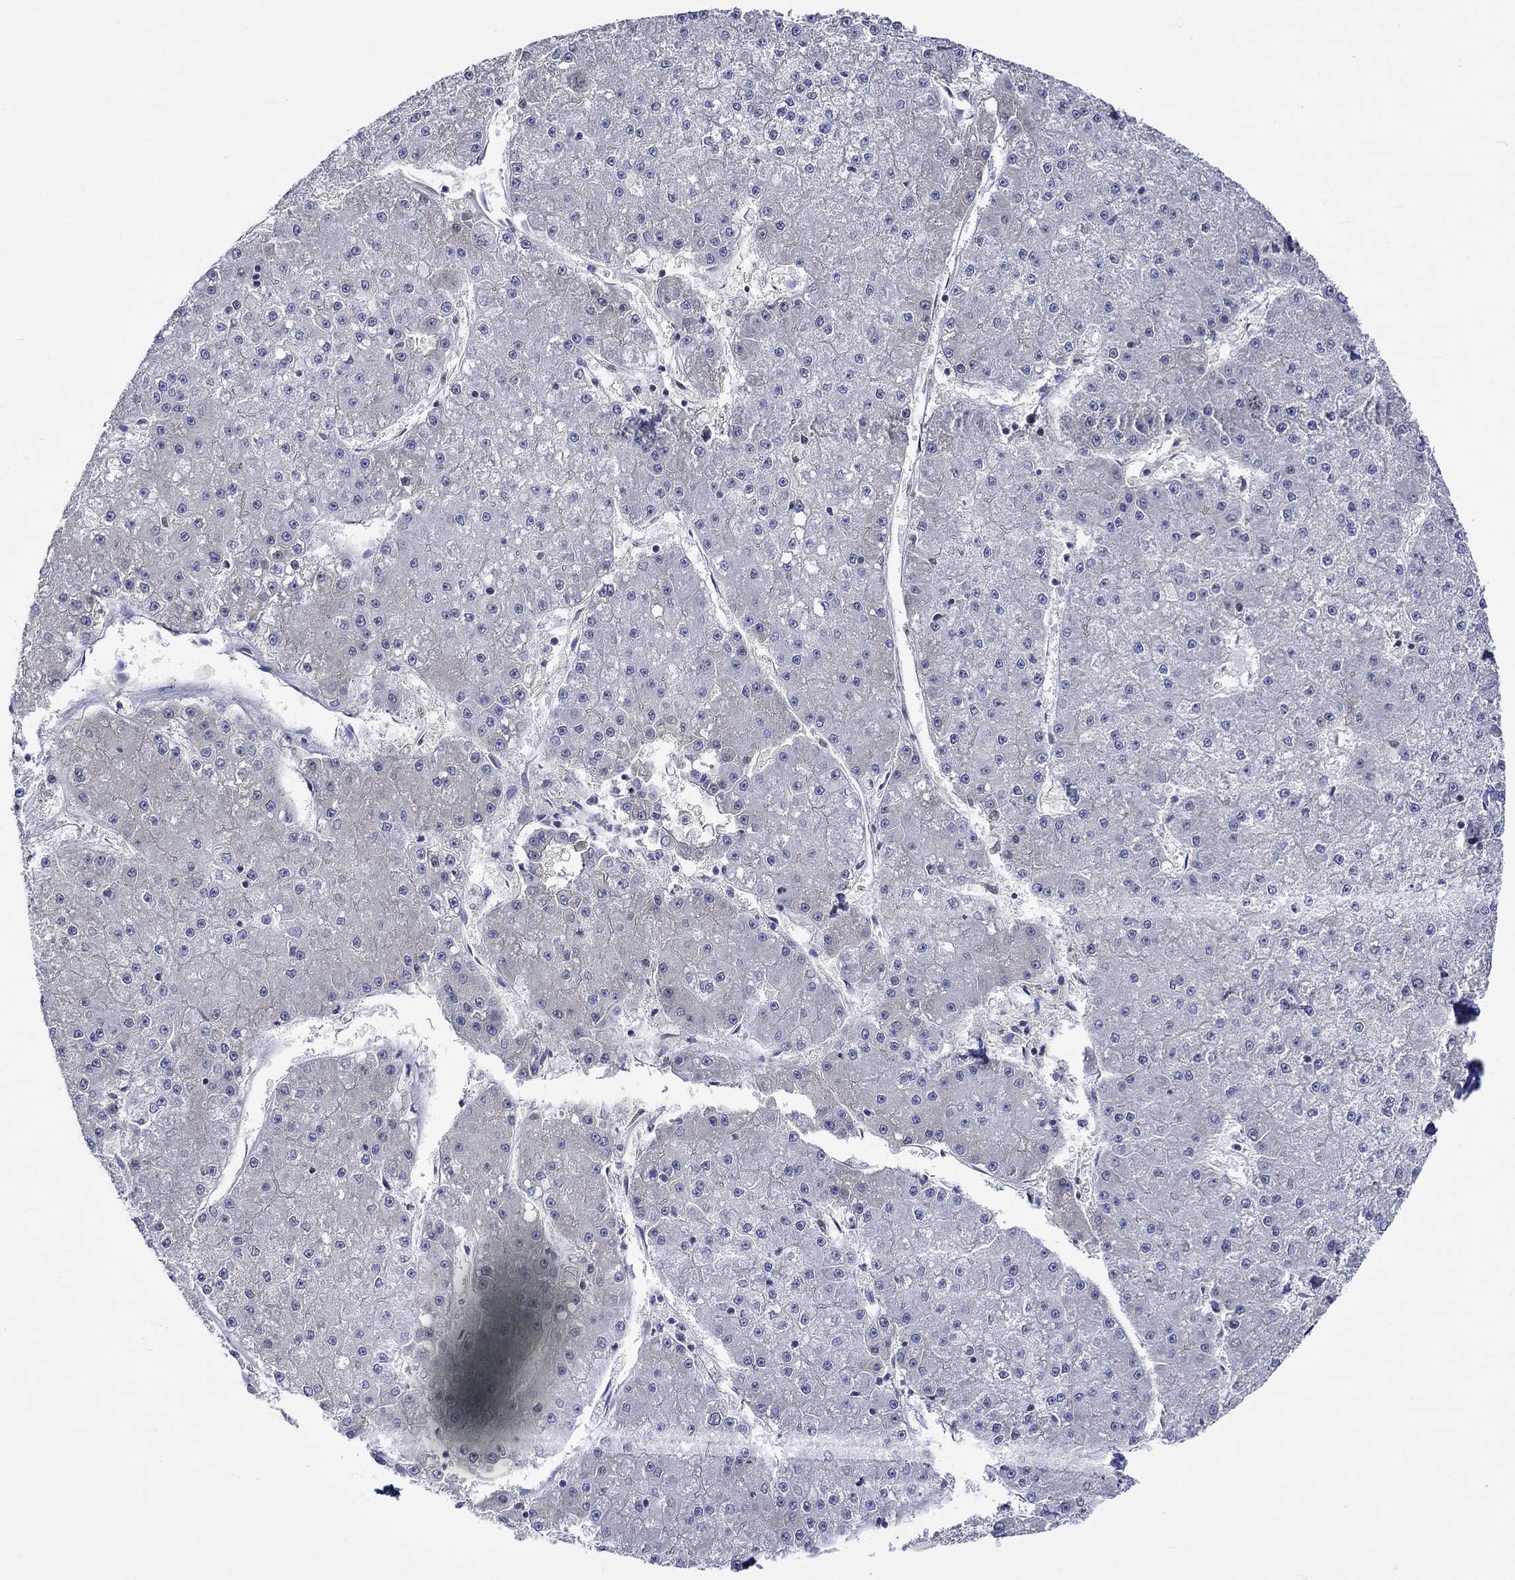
{"staining": {"intensity": "negative", "quantity": "none", "location": "none"}, "tissue": "liver cancer", "cell_type": "Tumor cells", "image_type": "cancer", "snomed": [{"axis": "morphology", "description": "Carcinoma, Hepatocellular, NOS"}, {"axis": "topography", "description": "Liver"}], "caption": "This is an immunohistochemistry (IHC) image of human liver cancer. There is no staining in tumor cells.", "gene": "DDX3Y", "patient": {"sex": "male", "age": 73}}